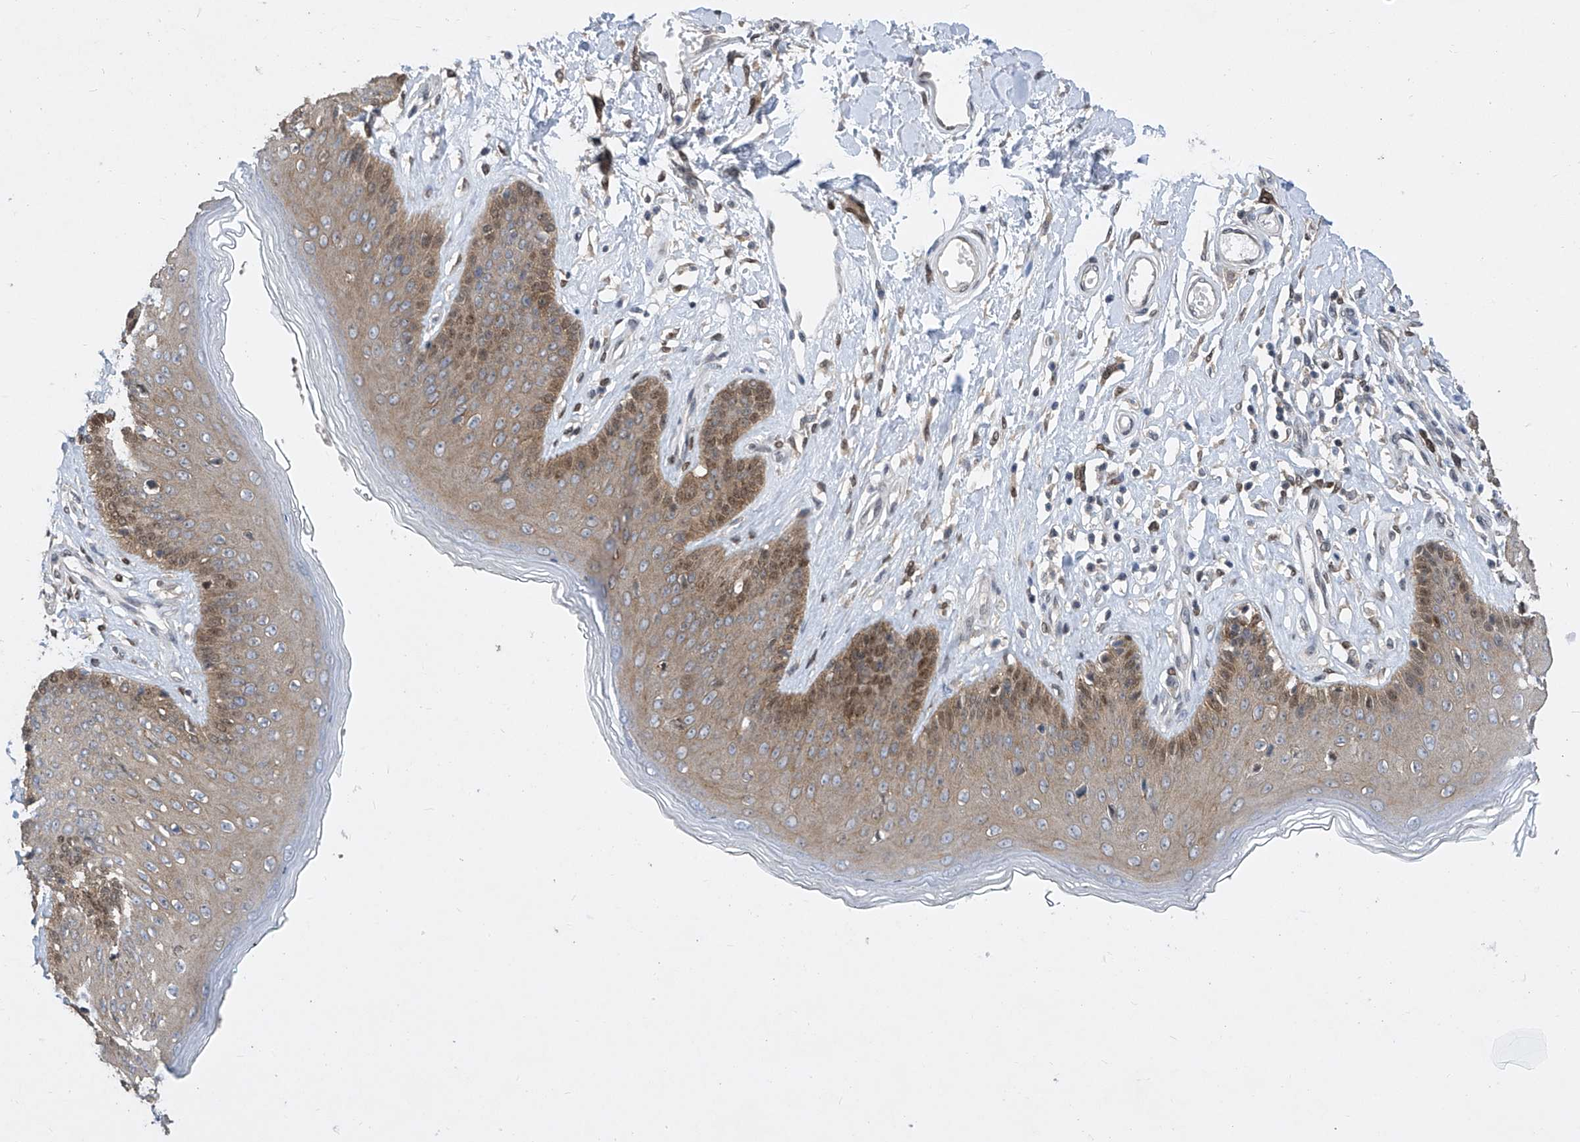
{"staining": {"intensity": "moderate", "quantity": "25%-75%", "location": "cytoplasmic/membranous,nuclear"}, "tissue": "skin", "cell_type": "Epidermal cells", "image_type": "normal", "snomed": [{"axis": "morphology", "description": "Normal tissue, NOS"}, {"axis": "morphology", "description": "Squamous cell carcinoma, NOS"}, {"axis": "topography", "description": "Vulva"}], "caption": "Protein expression analysis of normal human skin reveals moderate cytoplasmic/membranous,nuclear positivity in approximately 25%-75% of epidermal cells.", "gene": "CETN1", "patient": {"sex": "female", "age": 85}}